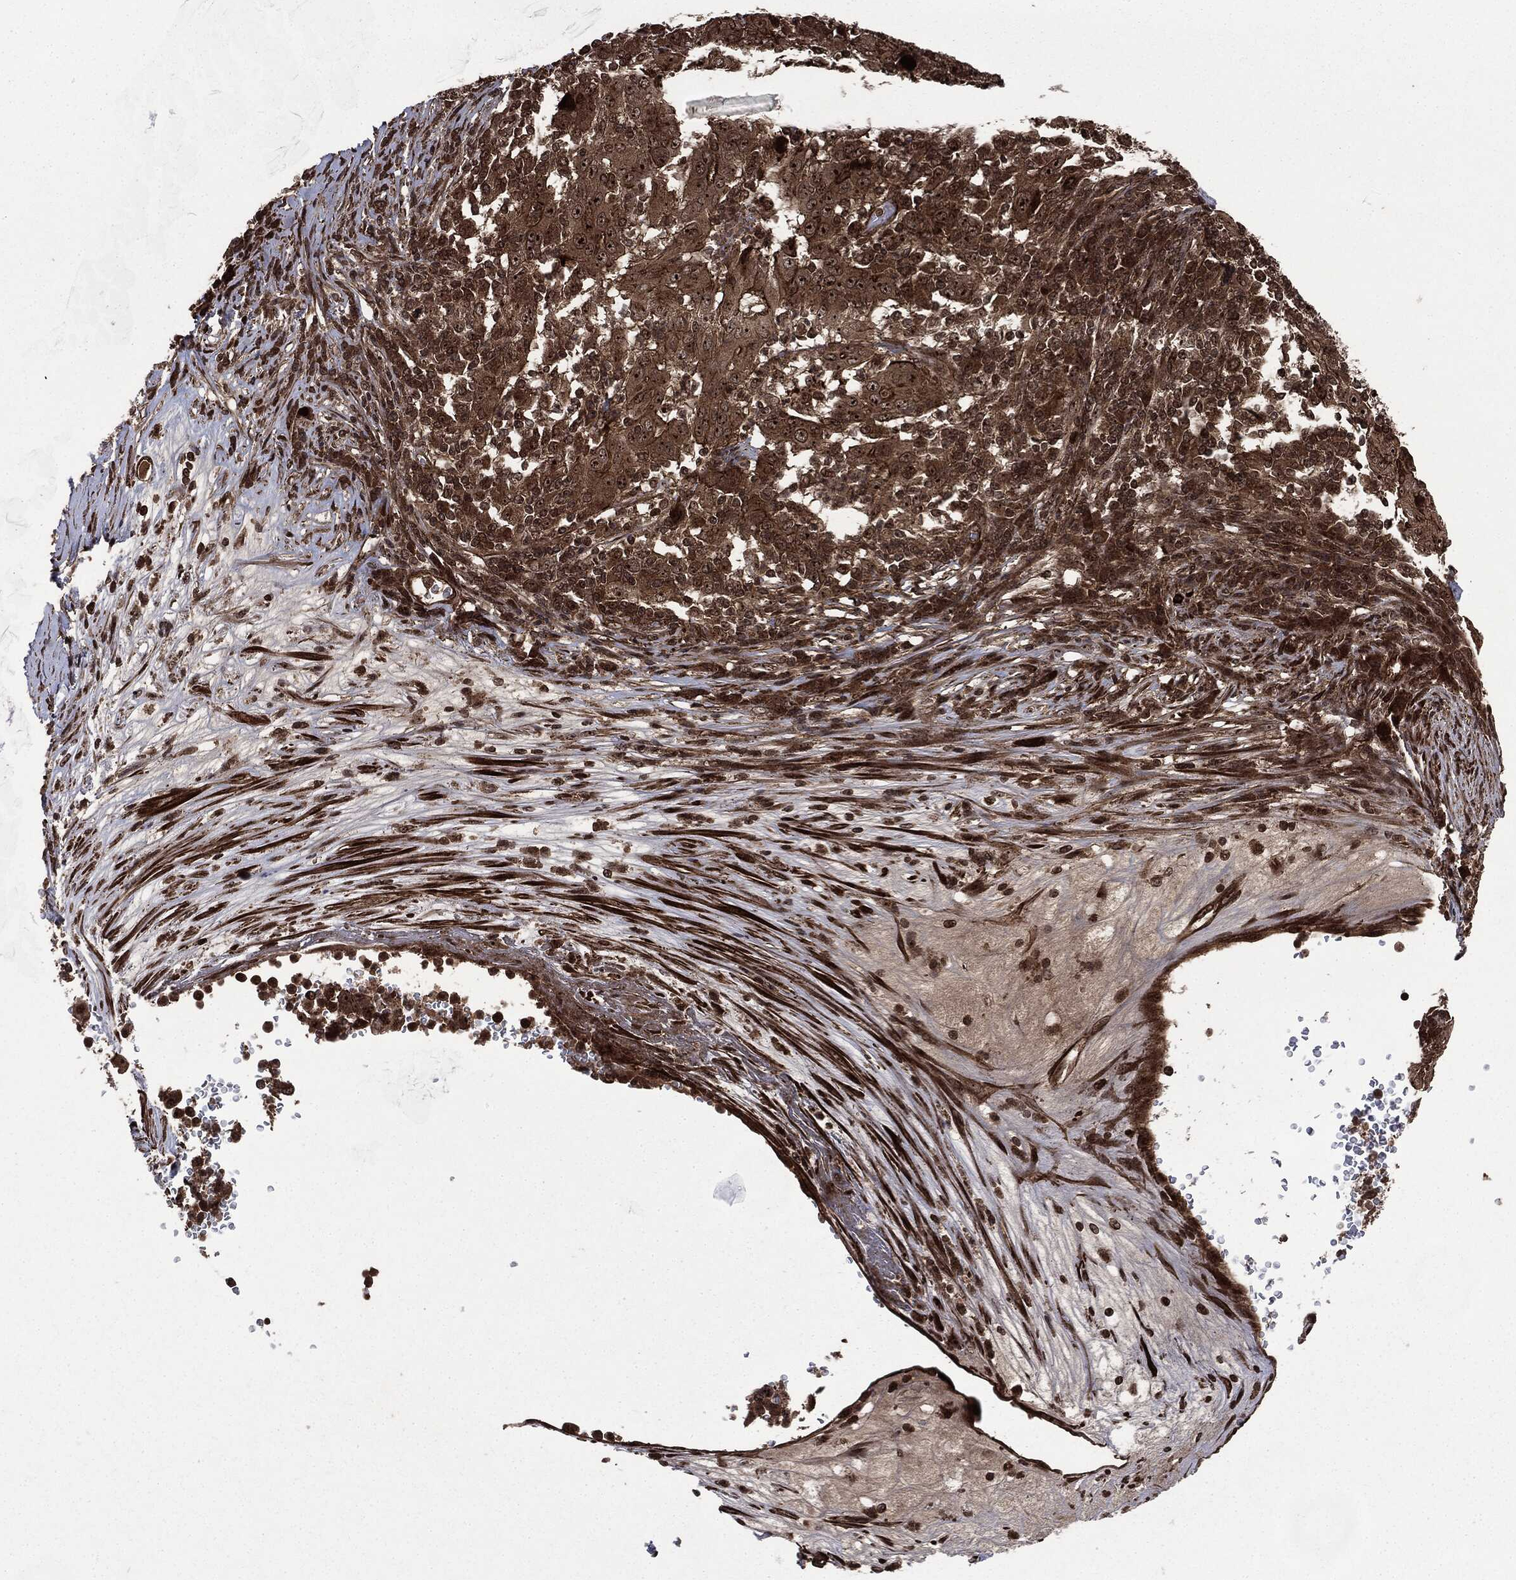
{"staining": {"intensity": "strong", "quantity": ">75%", "location": "cytoplasmic/membranous,nuclear"}, "tissue": "pancreatic cancer", "cell_type": "Tumor cells", "image_type": "cancer", "snomed": [{"axis": "morphology", "description": "Adenocarcinoma, NOS"}, {"axis": "topography", "description": "Pancreas"}], "caption": "High-magnification brightfield microscopy of adenocarcinoma (pancreatic) stained with DAB (3,3'-diaminobenzidine) (brown) and counterstained with hematoxylin (blue). tumor cells exhibit strong cytoplasmic/membranous and nuclear staining is identified in about>75% of cells.", "gene": "CARD6", "patient": {"sex": "male", "age": 63}}